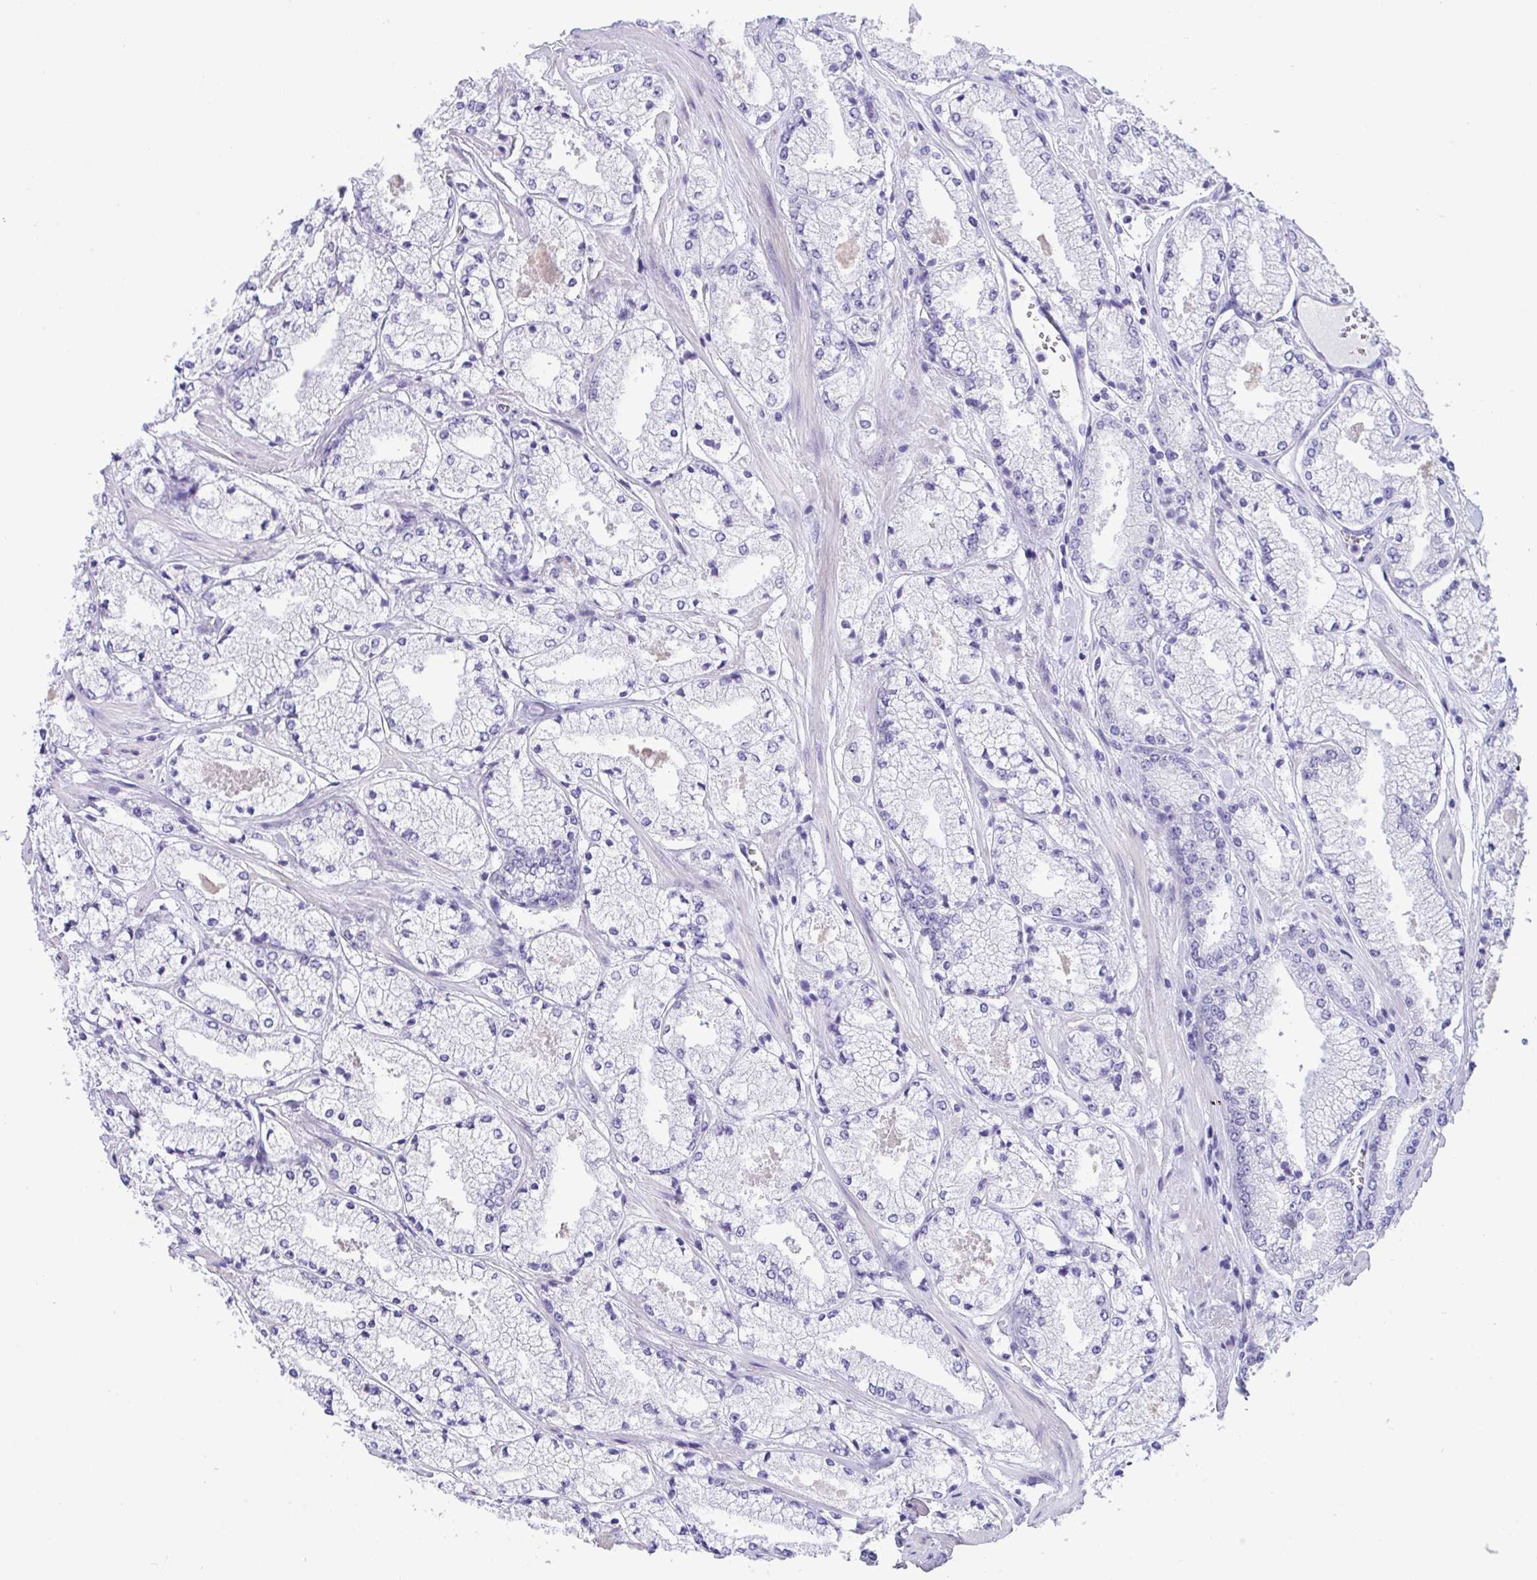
{"staining": {"intensity": "negative", "quantity": "none", "location": "none"}, "tissue": "prostate cancer", "cell_type": "Tumor cells", "image_type": "cancer", "snomed": [{"axis": "morphology", "description": "Adenocarcinoma, High grade"}, {"axis": "topography", "description": "Prostate"}], "caption": "Immunohistochemical staining of human prostate cancer (adenocarcinoma (high-grade)) displays no significant positivity in tumor cells. The staining was performed using DAB (3,3'-diaminobenzidine) to visualize the protein expression in brown, while the nuclei were stained in blue with hematoxylin (Magnification: 20x).", "gene": "TMEM106B", "patient": {"sex": "male", "age": 63}}